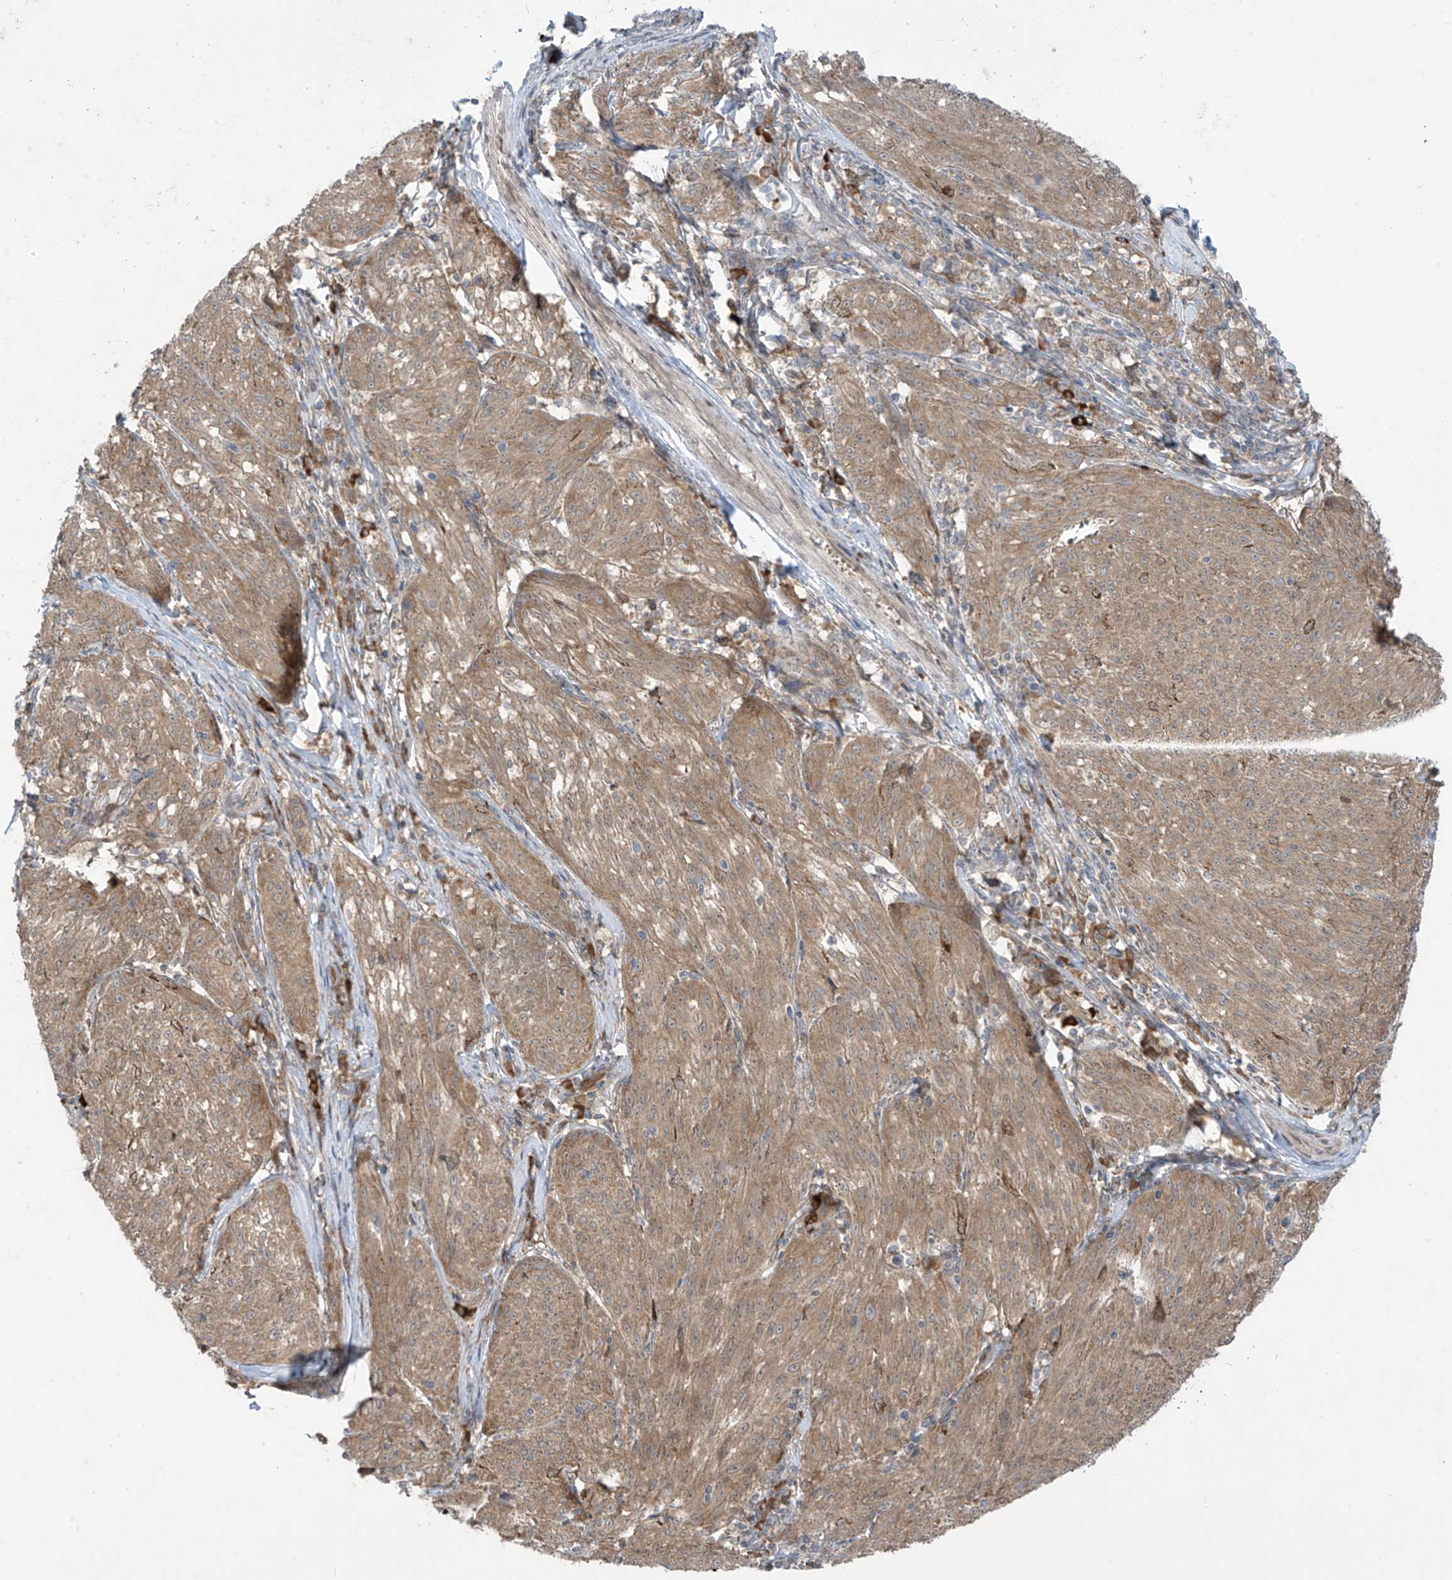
{"staining": {"intensity": "moderate", "quantity": ">75%", "location": "cytoplasmic/membranous"}, "tissue": "melanoma", "cell_type": "Tumor cells", "image_type": "cancer", "snomed": [{"axis": "morphology", "description": "Malignant melanoma, NOS"}, {"axis": "topography", "description": "Skin"}], "caption": "Immunohistochemistry (IHC) of malignant melanoma displays medium levels of moderate cytoplasmic/membranous expression in approximately >75% of tumor cells. The protein of interest is shown in brown color, while the nuclei are stained blue.", "gene": "PPAT", "patient": {"sex": "female", "age": 72}}